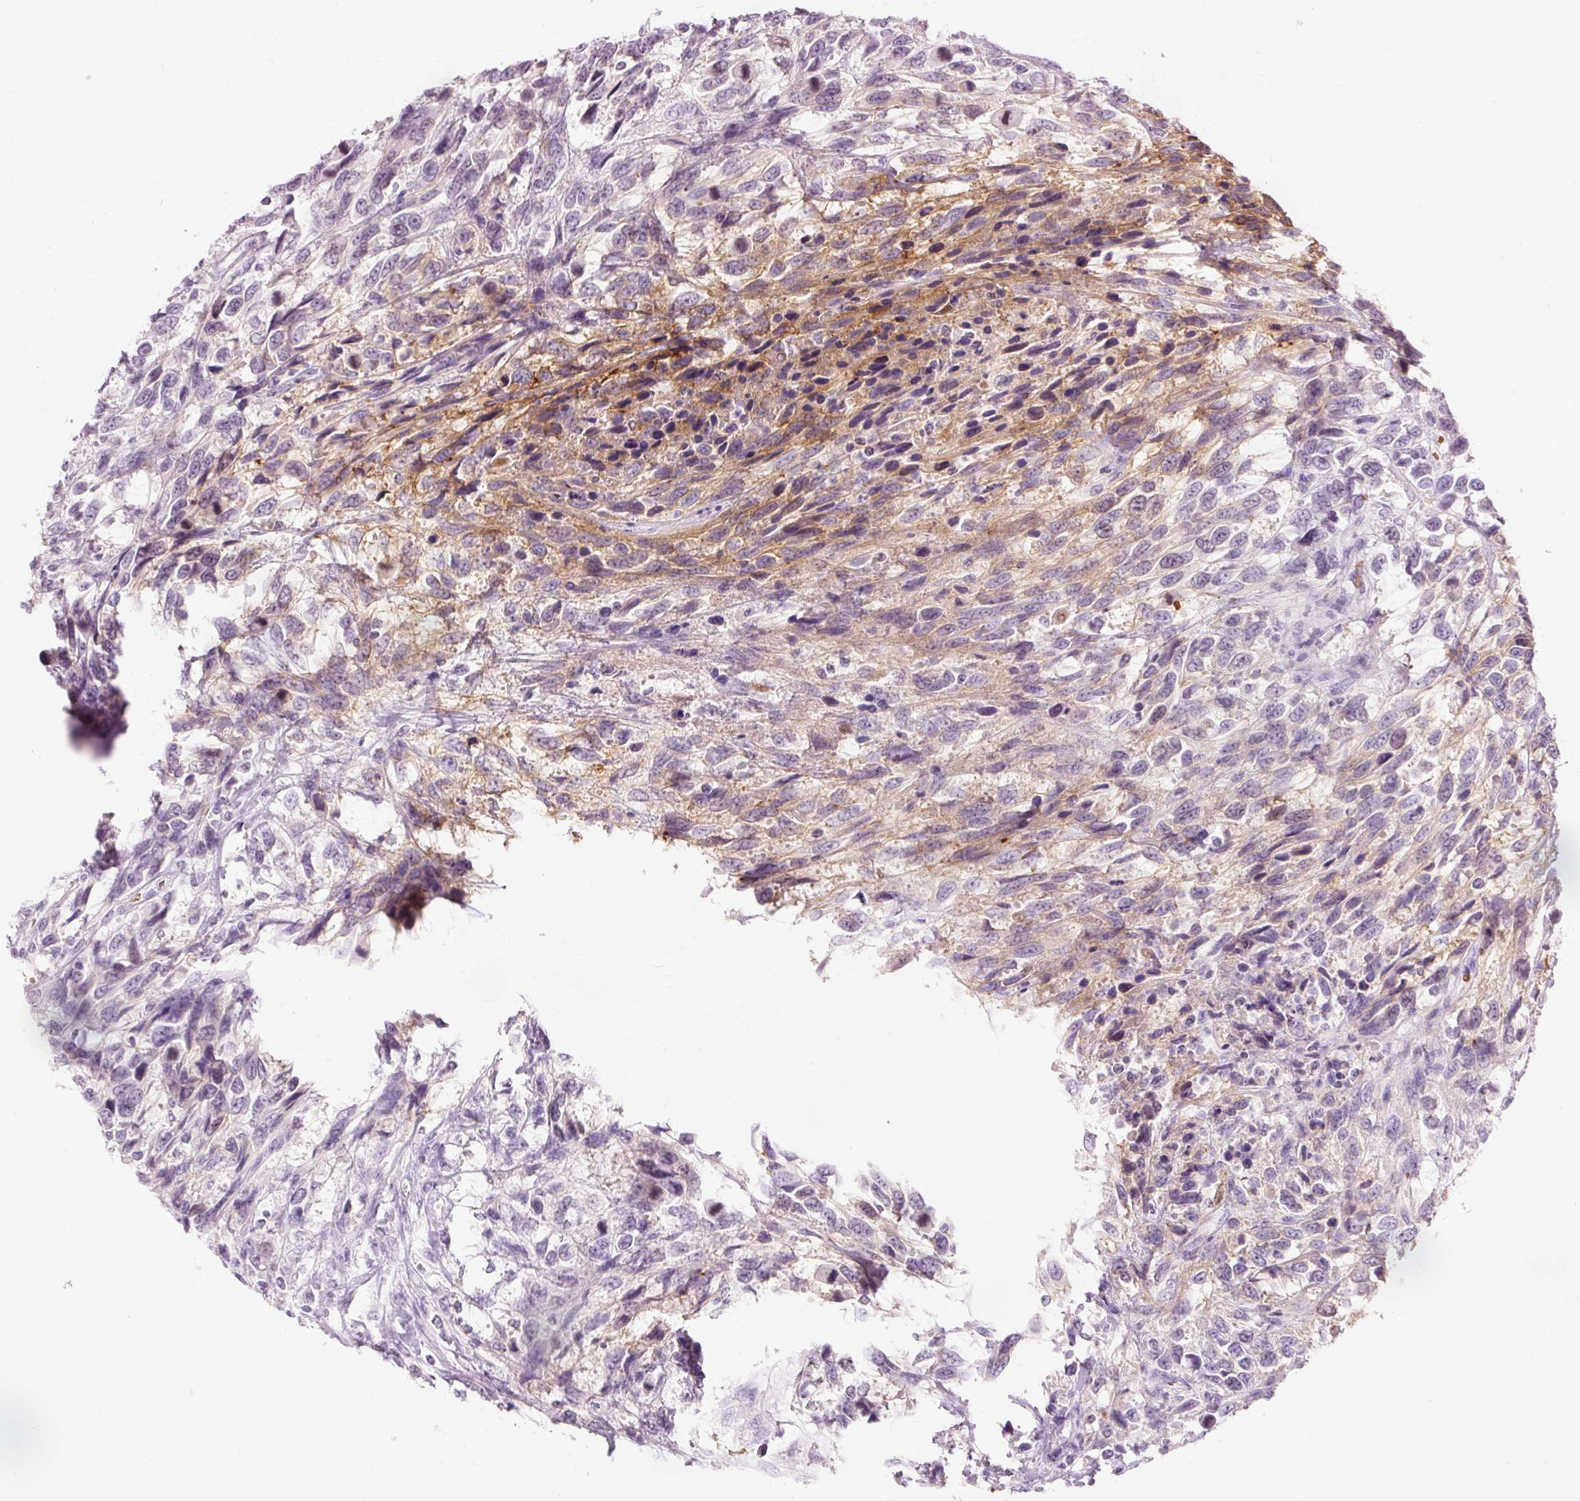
{"staining": {"intensity": "moderate", "quantity": "<25%", "location": "cytoplasmic/membranous"}, "tissue": "urothelial cancer", "cell_type": "Tumor cells", "image_type": "cancer", "snomed": [{"axis": "morphology", "description": "Urothelial carcinoma, High grade"}, {"axis": "topography", "description": "Urinary bladder"}], "caption": "Brown immunohistochemical staining in urothelial cancer shows moderate cytoplasmic/membranous positivity in about <25% of tumor cells.", "gene": "DHRS11", "patient": {"sex": "female", "age": 70}}